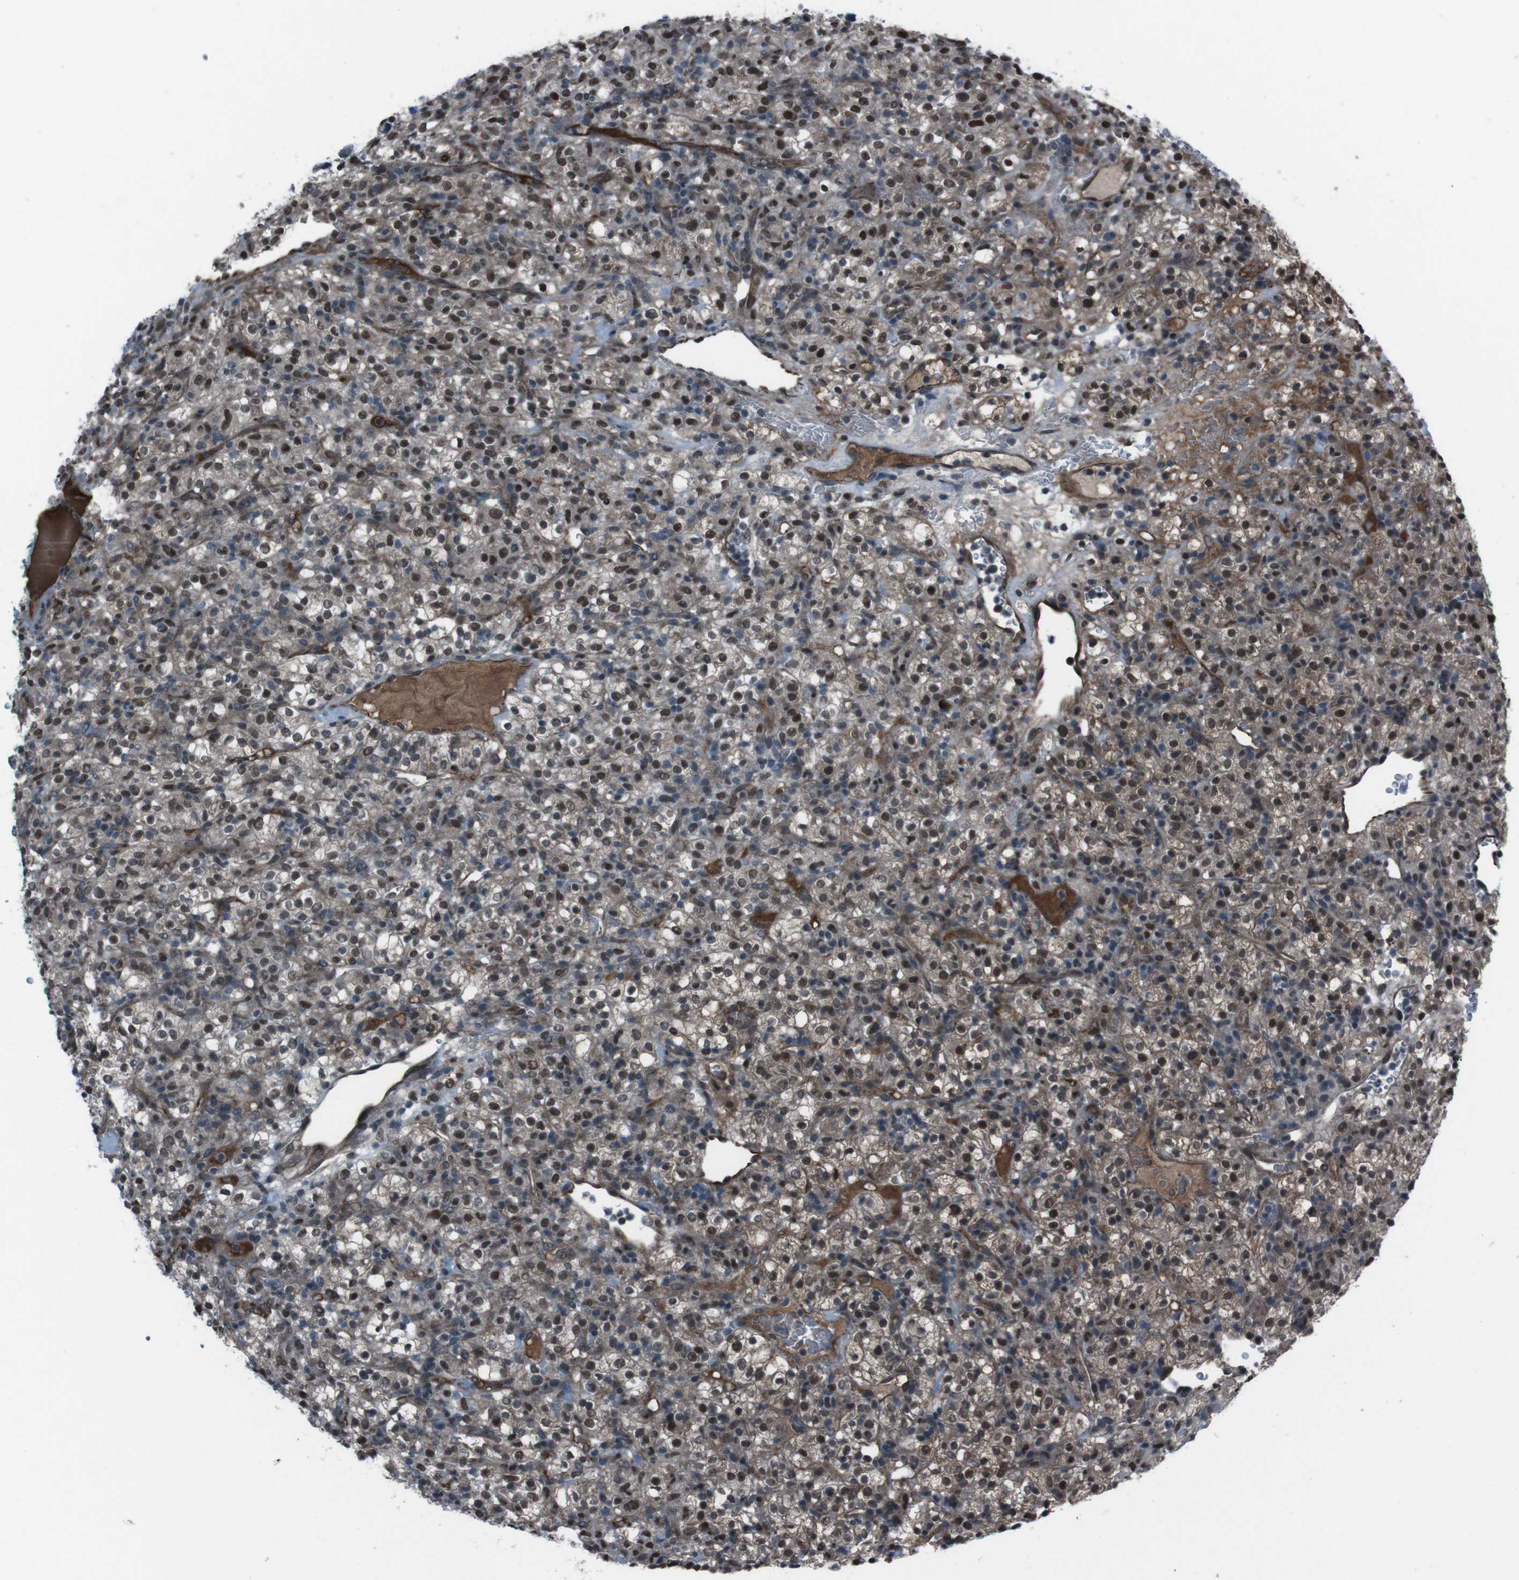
{"staining": {"intensity": "strong", "quantity": ">75%", "location": "cytoplasmic/membranous,nuclear"}, "tissue": "renal cancer", "cell_type": "Tumor cells", "image_type": "cancer", "snomed": [{"axis": "morphology", "description": "Normal tissue, NOS"}, {"axis": "morphology", "description": "Adenocarcinoma, NOS"}, {"axis": "topography", "description": "Kidney"}], "caption": "Immunohistochemical staining of human renal cancer (adenocarcinoma) shows strong cytoplasmic/membranous and nuclear protein staining in approximately >75% of tumor cells. (IHC, brightfield microscopy, high magnification).", "gene": "SS18L1", "patient": {"sex": "female", "age": 72}}